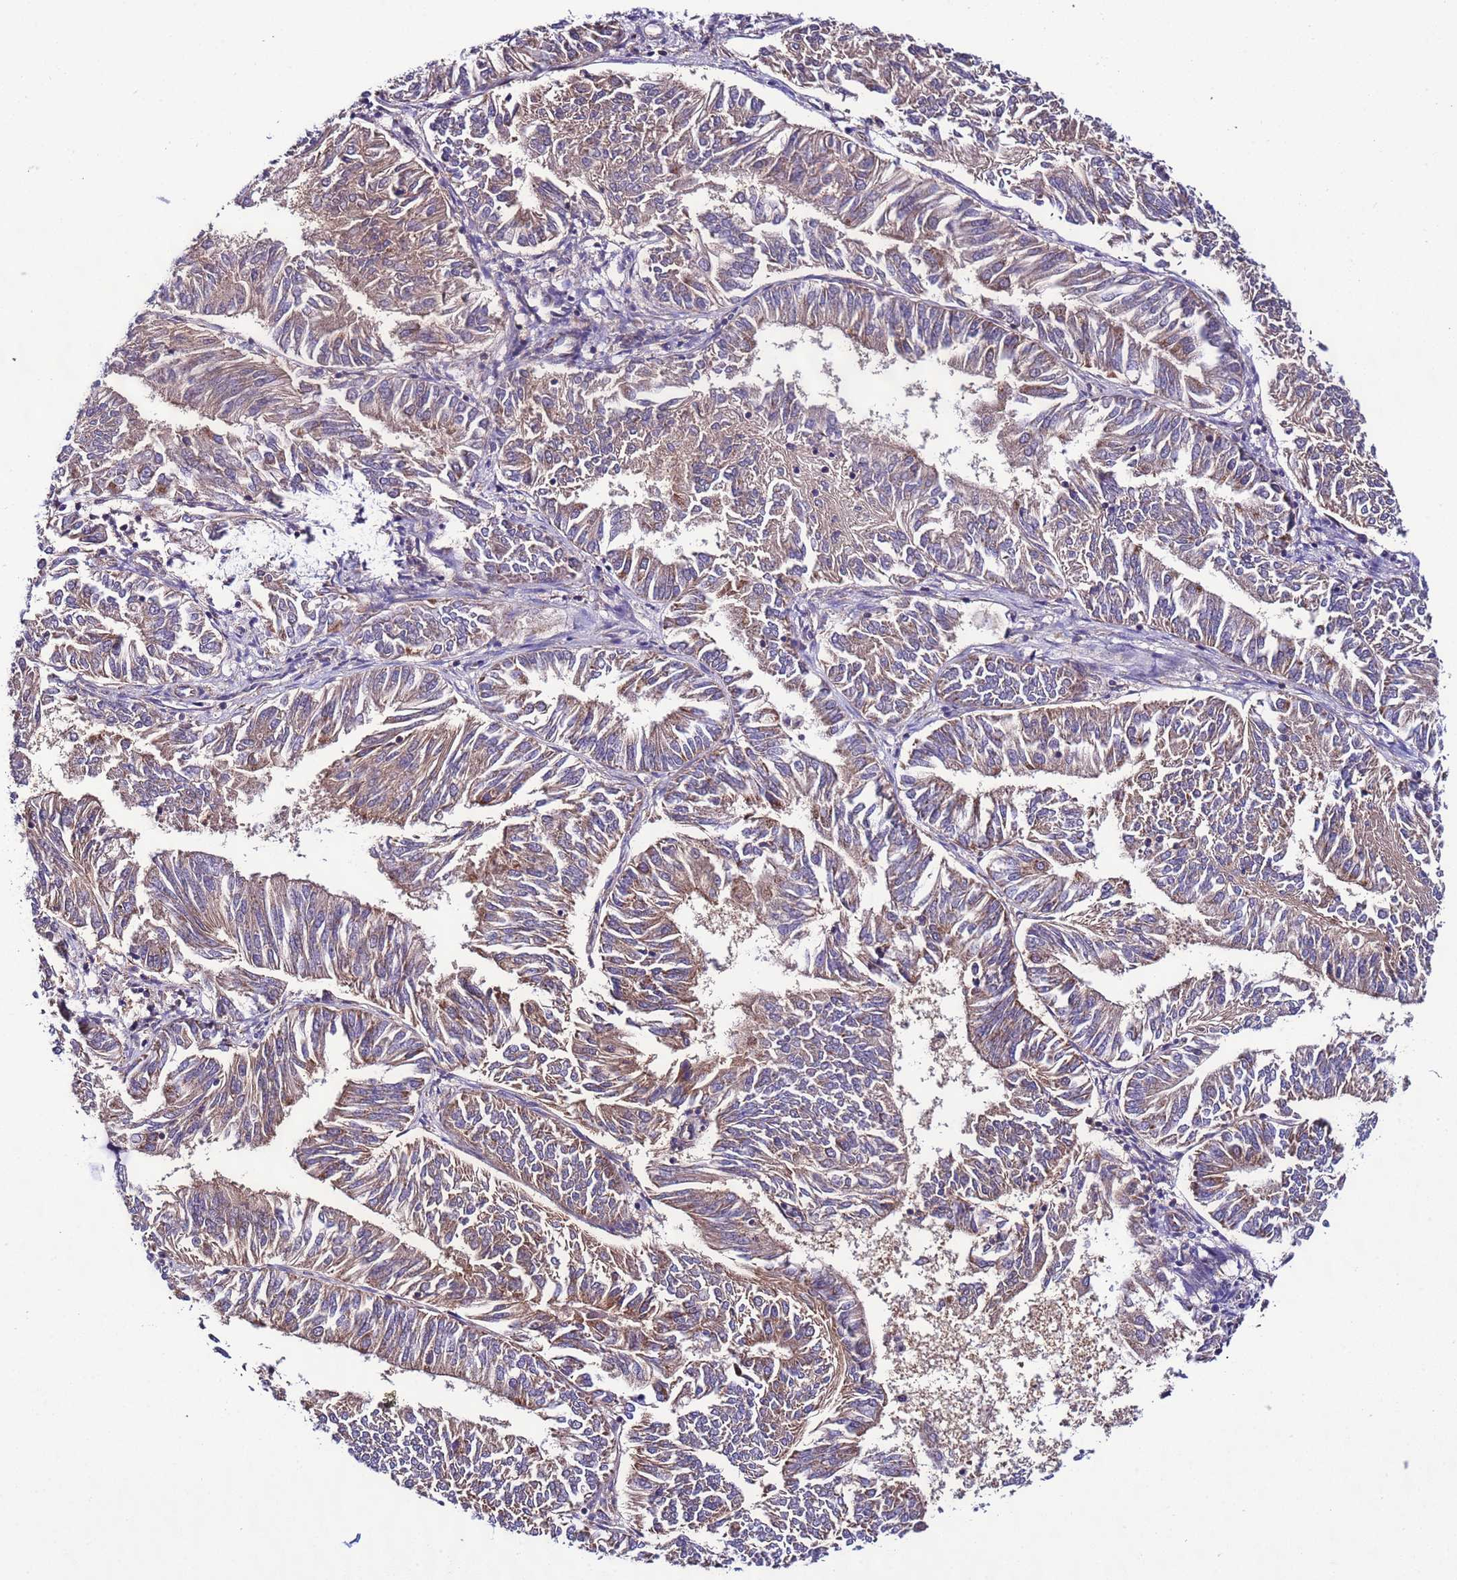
{"staining": {"intensity": "moderate", "quantity": ">75%", "location": "cytoplasmic/membranous"}, "tissue": "endometrial cancer", "cell_type": "Tumor cells", "image_type": "cancer", "snomed": [{"axis": "morphology", "description": "Adenocarcinoma, NOS"}, {"axis": "topography", "description": "Endometrium"}], "caption": "Endometrial cancer stained for a protein displays moderate cytoplasmic/membranous positivity in tumor cells.", "gene": "UEVLD", "patient": {"sex": "female", "age": 58}}